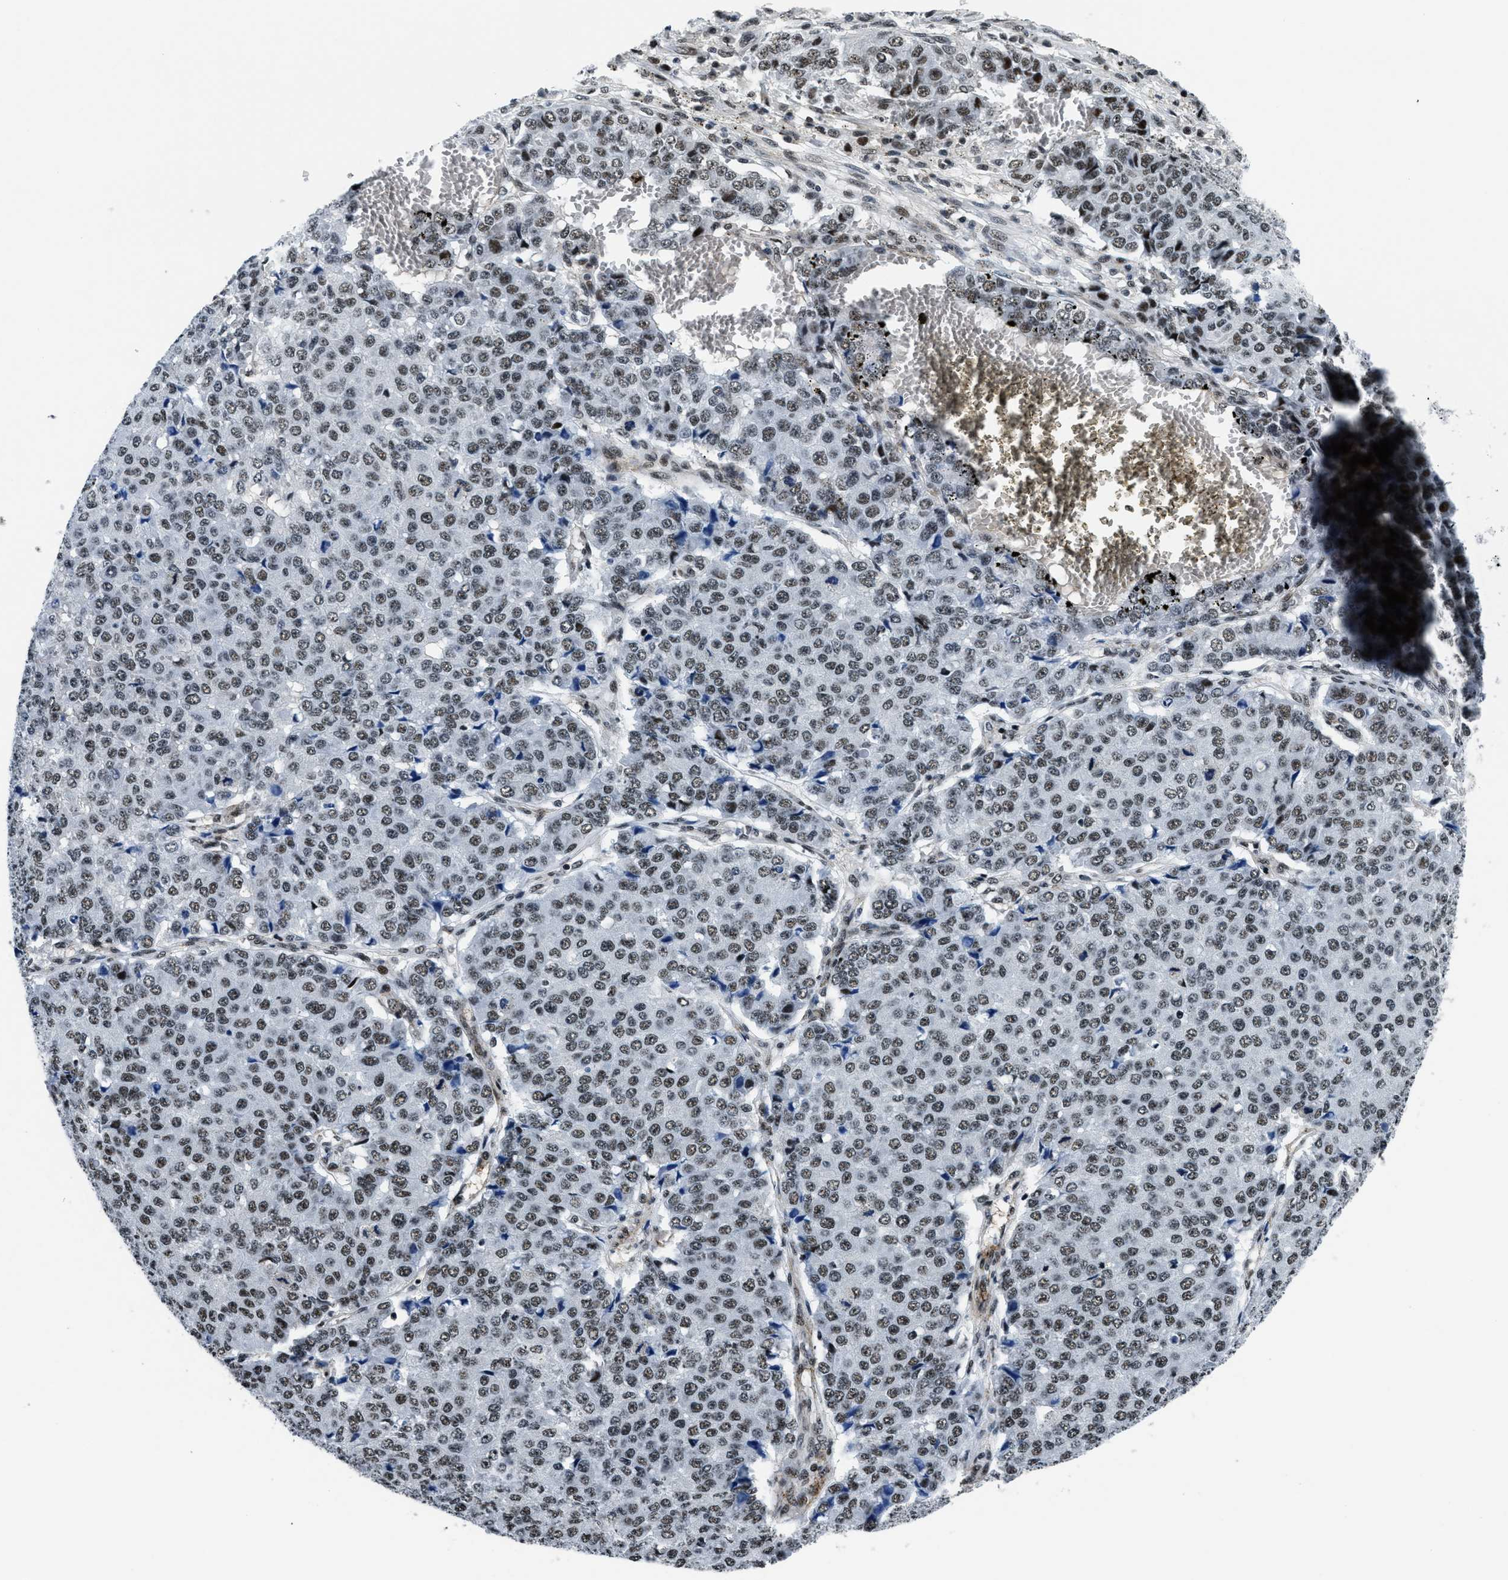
{"staining": {"intensity": "moderate", "quantity": ">75%", "location": "nuclear"}, "tissue": "pancreatic cancer", "cell_type": "Tumor cells", "image_type": "cancer", "snomed": [{"axis": "morphology", "description": "Adenocarcinoma, NOS"}, {"axis": "topography", "description": "Pancreas"}], "caption": "Protein analysis of adenocarcinoma (pancreatic) tissue demonstrates moderate nuclear expression in approximately >75% of tumor cells. (brown staining indicates protein expression, while blue staining denotes nuclei).", "gene": "SMARCB1", "patient": {"sex": "male", "age": 50}}